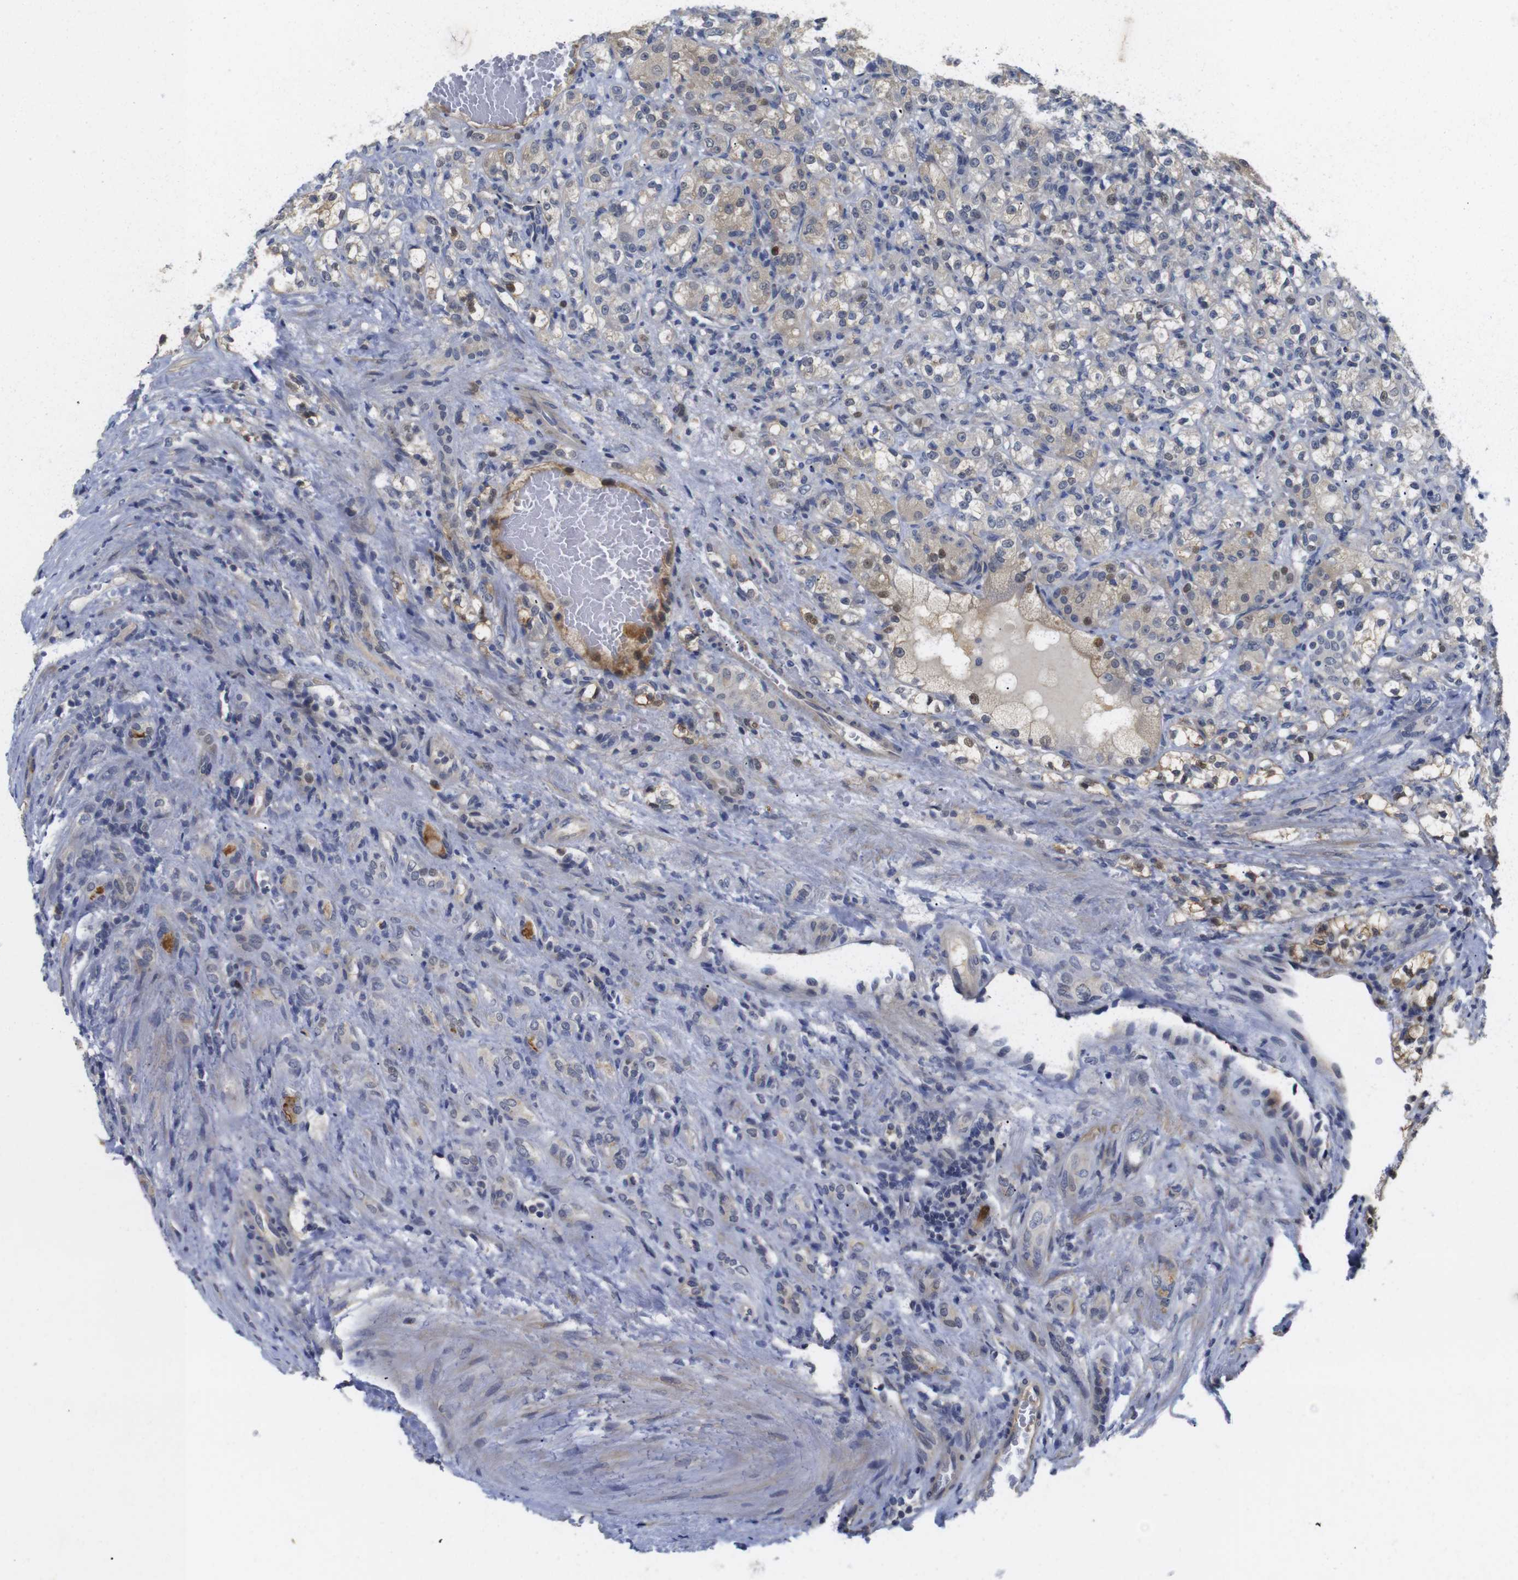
{"staining": {"intensity": "moderate", "quantity": "25%-75%", "location": "cytoplasmic/membranous,nuclear"}, "tissue": "renal cancer", "cell_type": "Tumor cells", "image_type": "cancer", "snomed": [{"axis": "morphology", "description": "Adenocarcinoma, NOS"}, {"axis": "topography", "description": "Kidney"}], "caption": "The histopathology image demonstrates staining of adenocarcinoma (renal), revealing moderate cytoplasmic/membranous and nuclear protein positivity (brown color) within tumor cells. The staining was performed using DAB (3,3'-diaminobenzidine), with brown indicating positive protein expression. Nuclei are stained blue with hematoxylin.", "gene": "FNTA", "patient": {"sex": "male", "age": 61}}